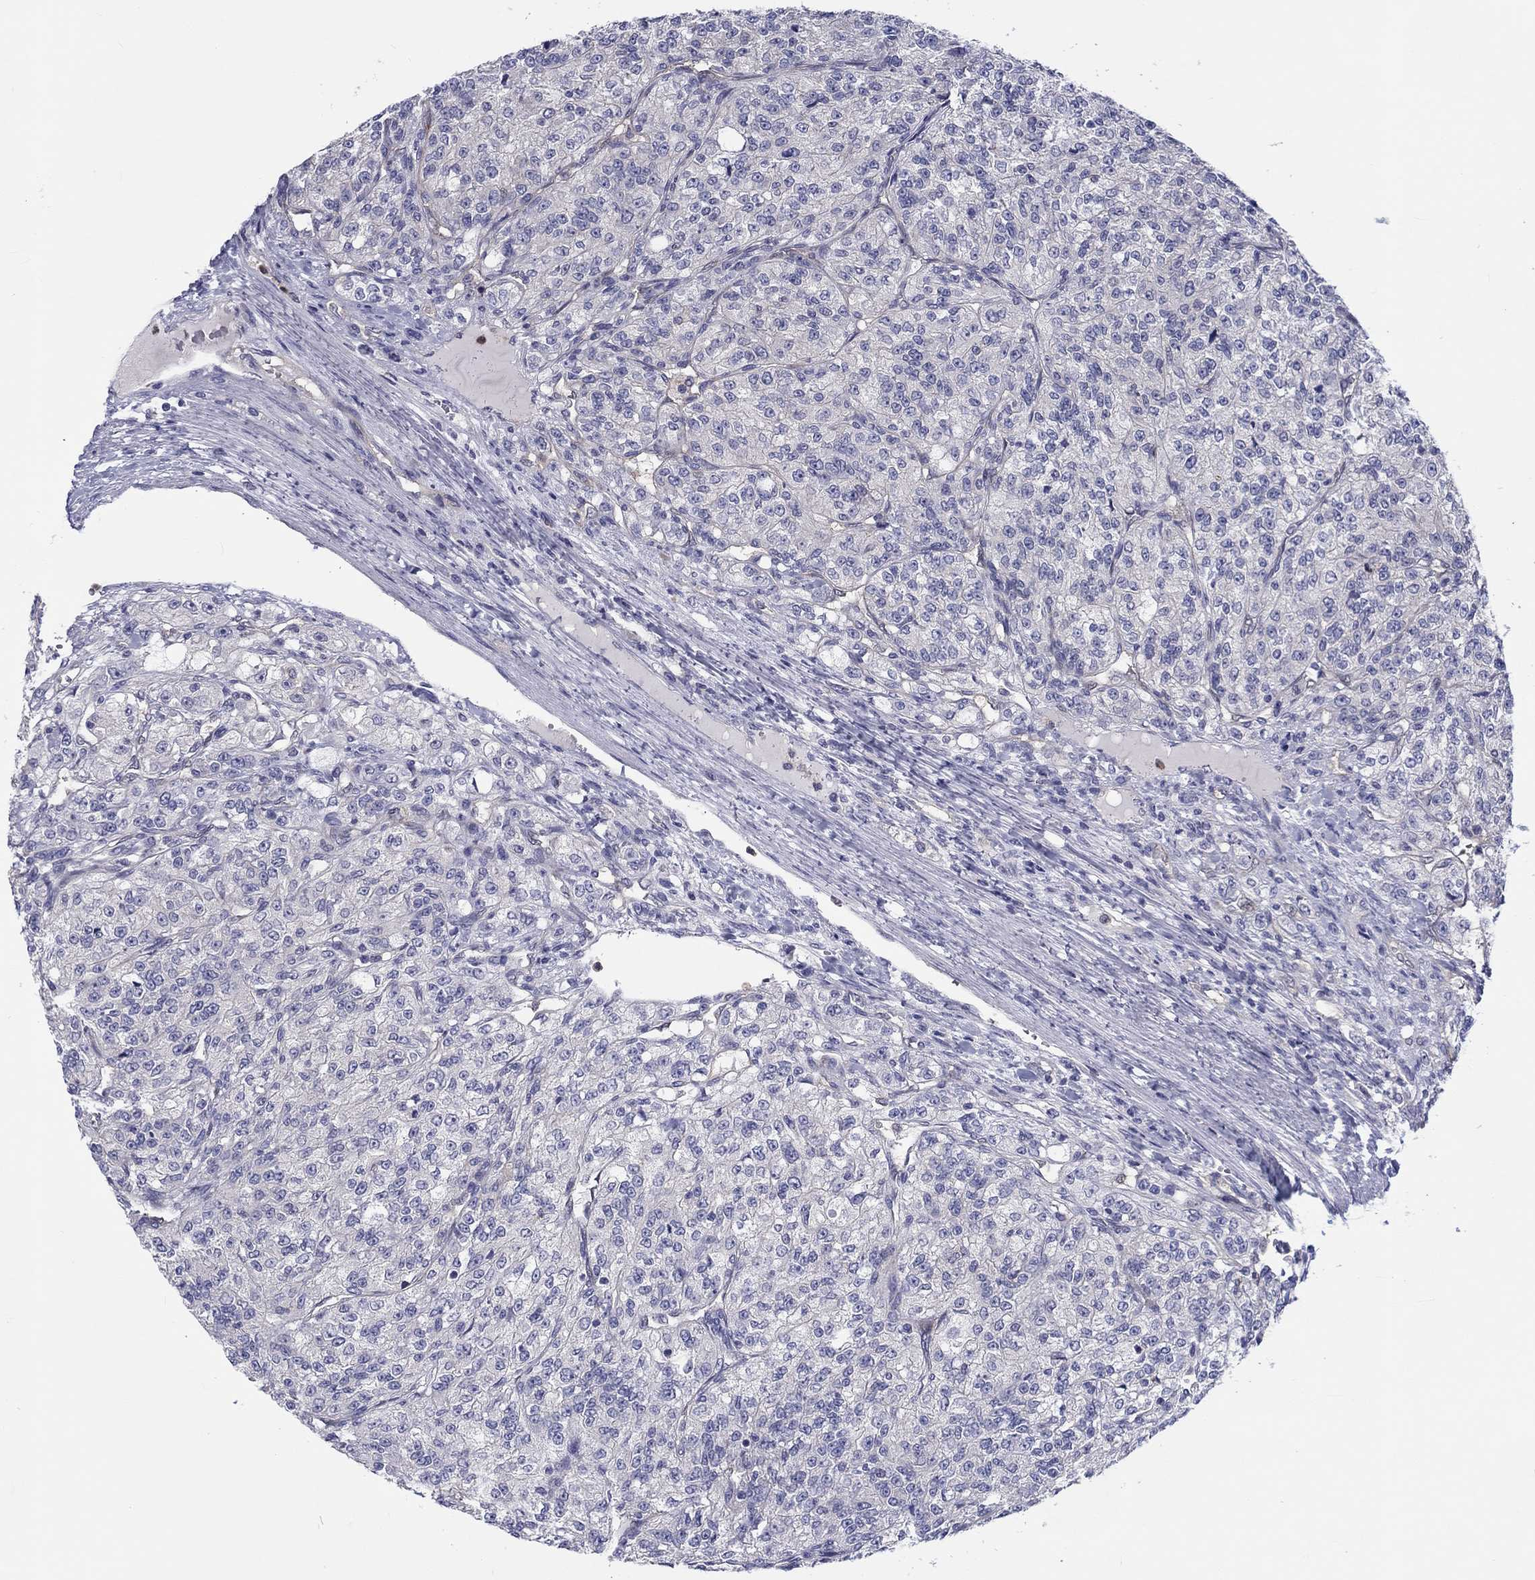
{"staining": {"intensity": "negative", "quantity": "none", "location": "none"}, "tissue": "renal cancer", "cell_type": "Tumor cells", "image_type": "cancer", "snomed": [{"axis": "morphology", "description": "Adenocarcinoma, NOS"}, {"axis": "topography", "description": "Kidney"}], "caption": "Tumor cells are negative for brown protein staining in renal cancer (adenocarcinoma).", "gene": "ABCG4", "patient": {"sex": "female", "age": 63}}